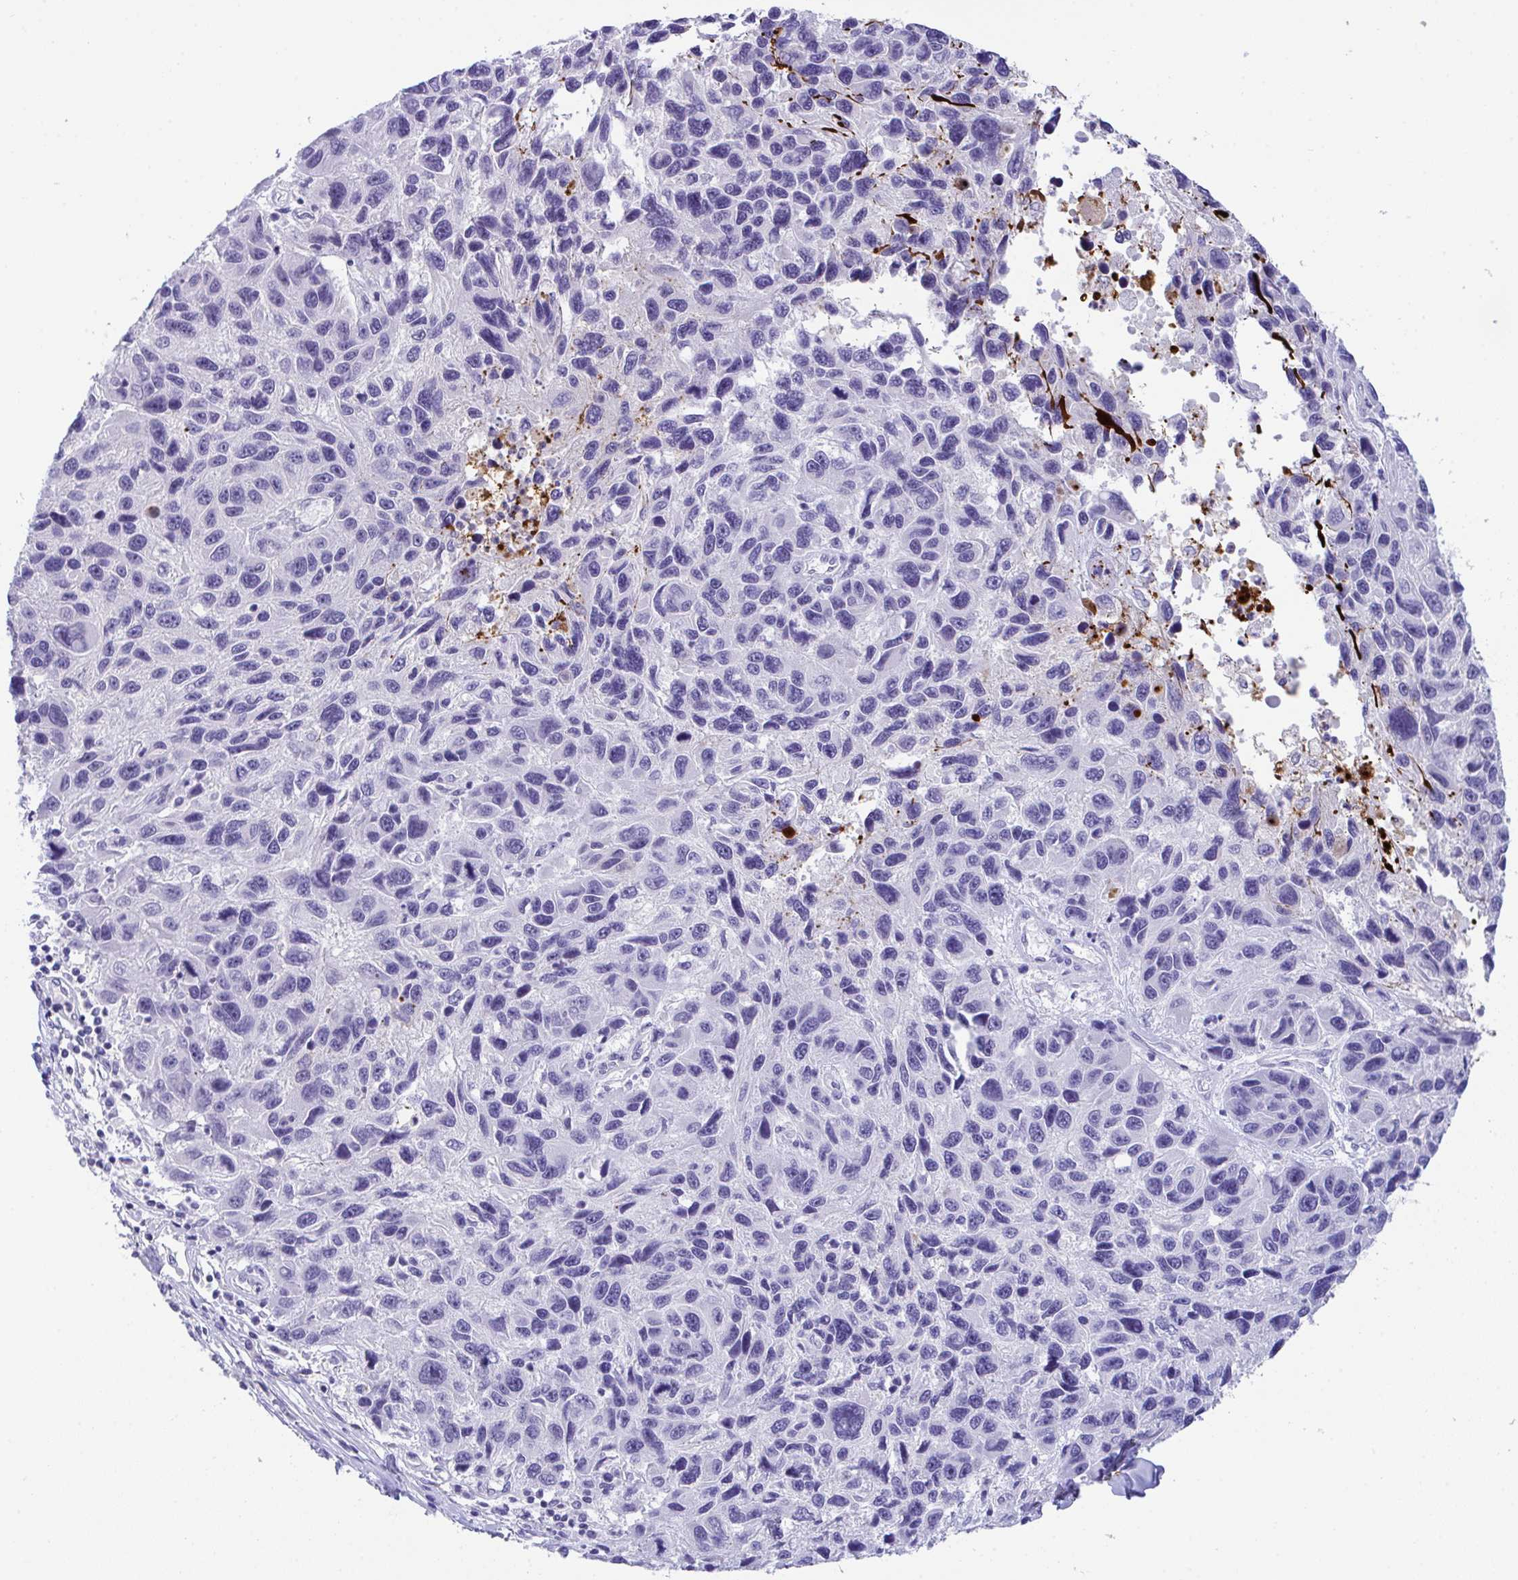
{"staining": {"intensity": "negative", "quantity": "none", "location": "none"}, "tissue": "melanoma", "cell_type": "Tumor cells", "image_type": "cancer", "snomed": [{"axis": "morphology", "description": "Malignant melanoma, NOS"}, {"axis": "topography", "description": "Skin"}], "caption": "A photomicrograph of melanoma stained for a protein exhibits no brown staining in tumor cells.", "gene": "KMT2E", "patient": {"sex": "male", "age": 53}}